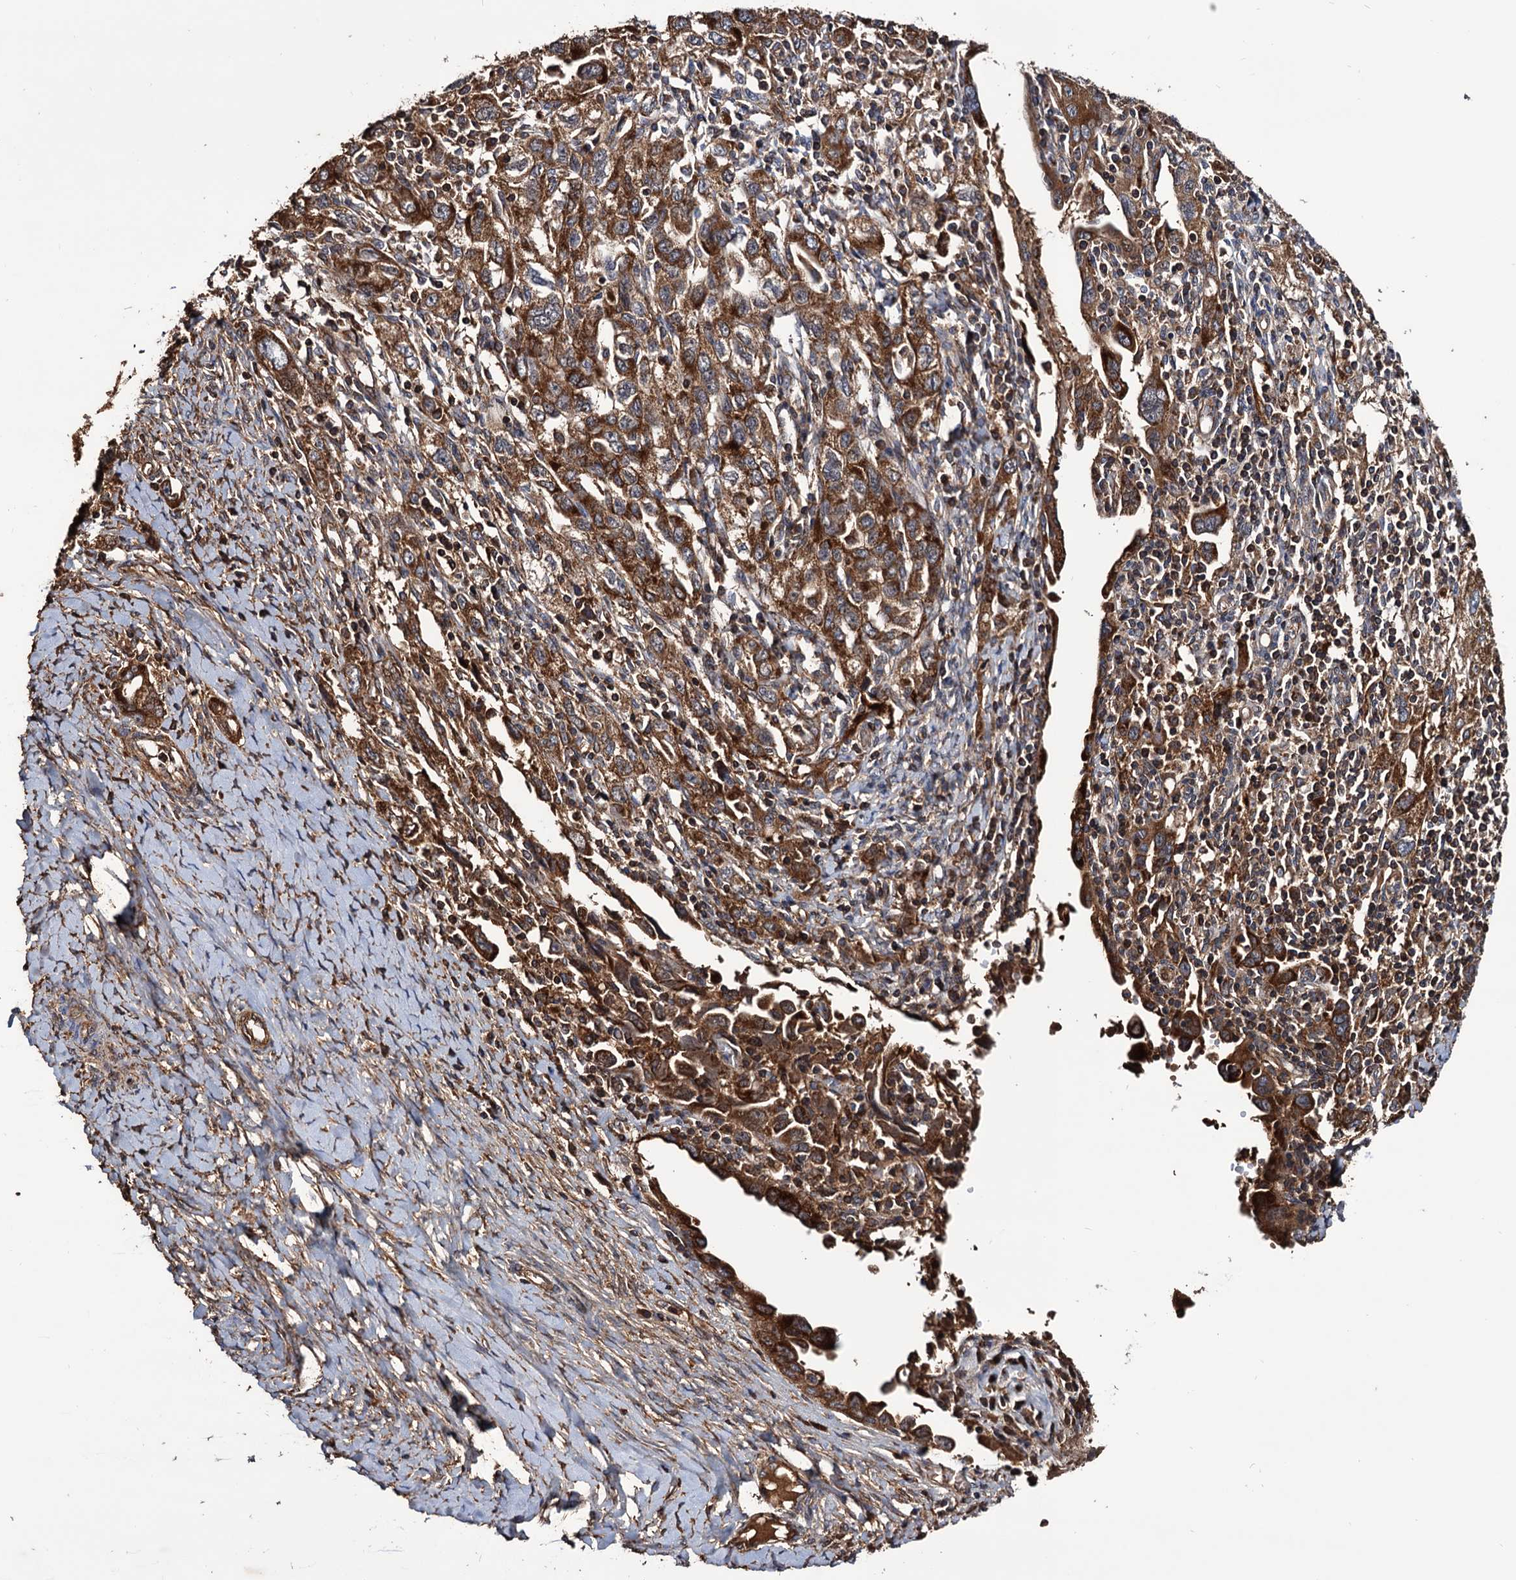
{"staining": {"intensity": "strong", "quantity": ">75%", "location": "cytoplasmic/membranous"}, "tissue": "ovarian cancer", "cell_type": "Tumor cells", "image_type": "cancer", "snomed": [{"axis": "morphology", "description": "Carcinoma, NOS"}, {"axis": "morphology", "description": "Cystadenocarcinoma, serous, NOS"}, {"axis": "topography", "description": "Ovary"}], "caption": "Brown immunohistochemical staining in ovarian carcinoma reveals strong cytoplasmic/membranous staining in approximately >75% of tumor cells.", "gene": "MRPL42", "patient": {"sex": "female", "age": 69}}